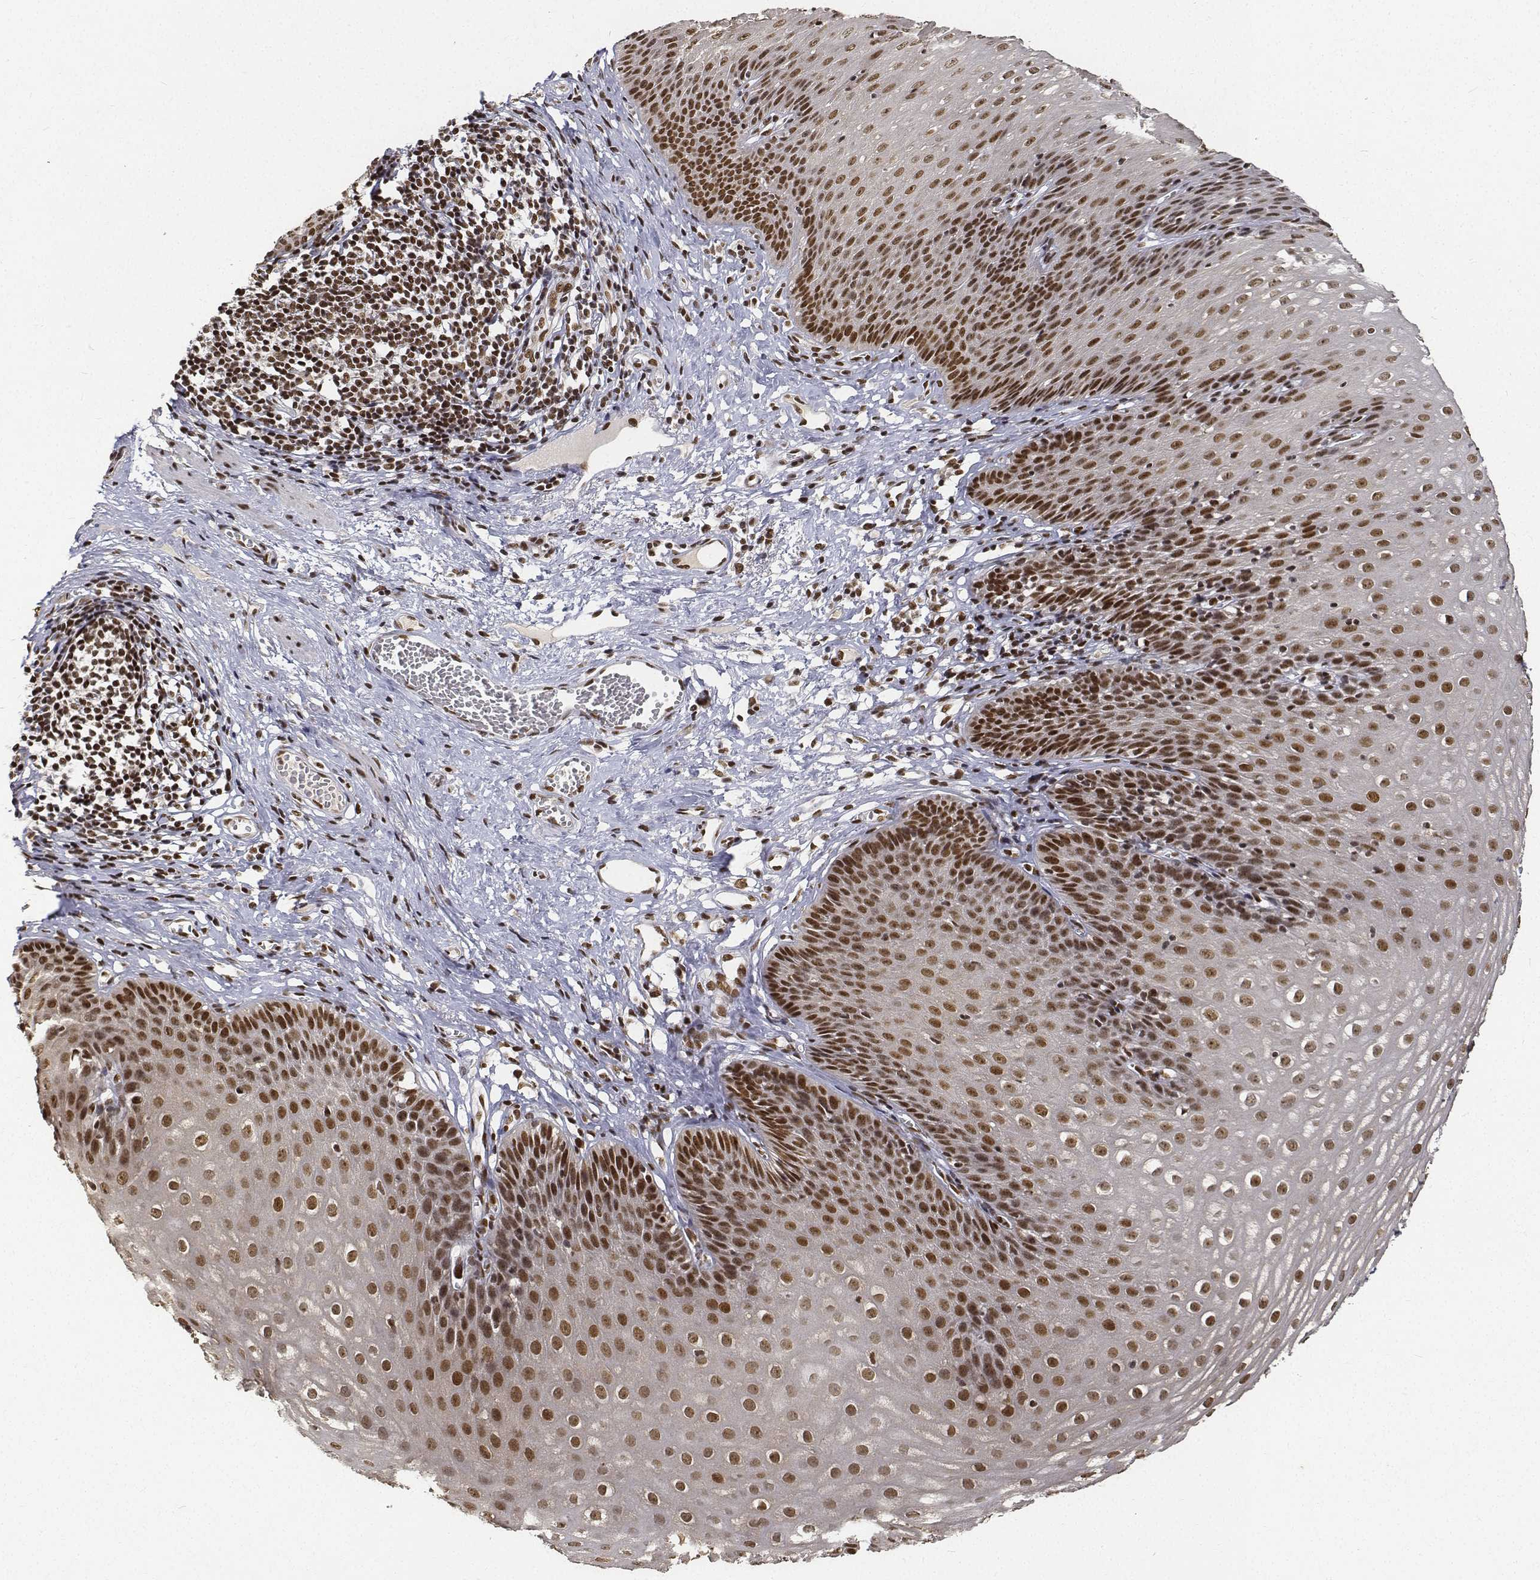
{"staining": {"intensity": "strong", "quantity": ">75%", "location": "nuclear"}, "tissue": "esophagus", "cell_type": "Squamous epithelial cells", "image_type": "normal", "snomed": [{"axis": "morphology", "description": "Normal tissue, NOS"}, {"axis": "topography", "description": "Esophagus"}], "caption": "Esophagus stained for a protein (brown) shows strong nuclear positive staining in approximately >75% of squamous epithelial cells.", "gene": "ATRX", "patient": {"sex": "male", "age": 72}}